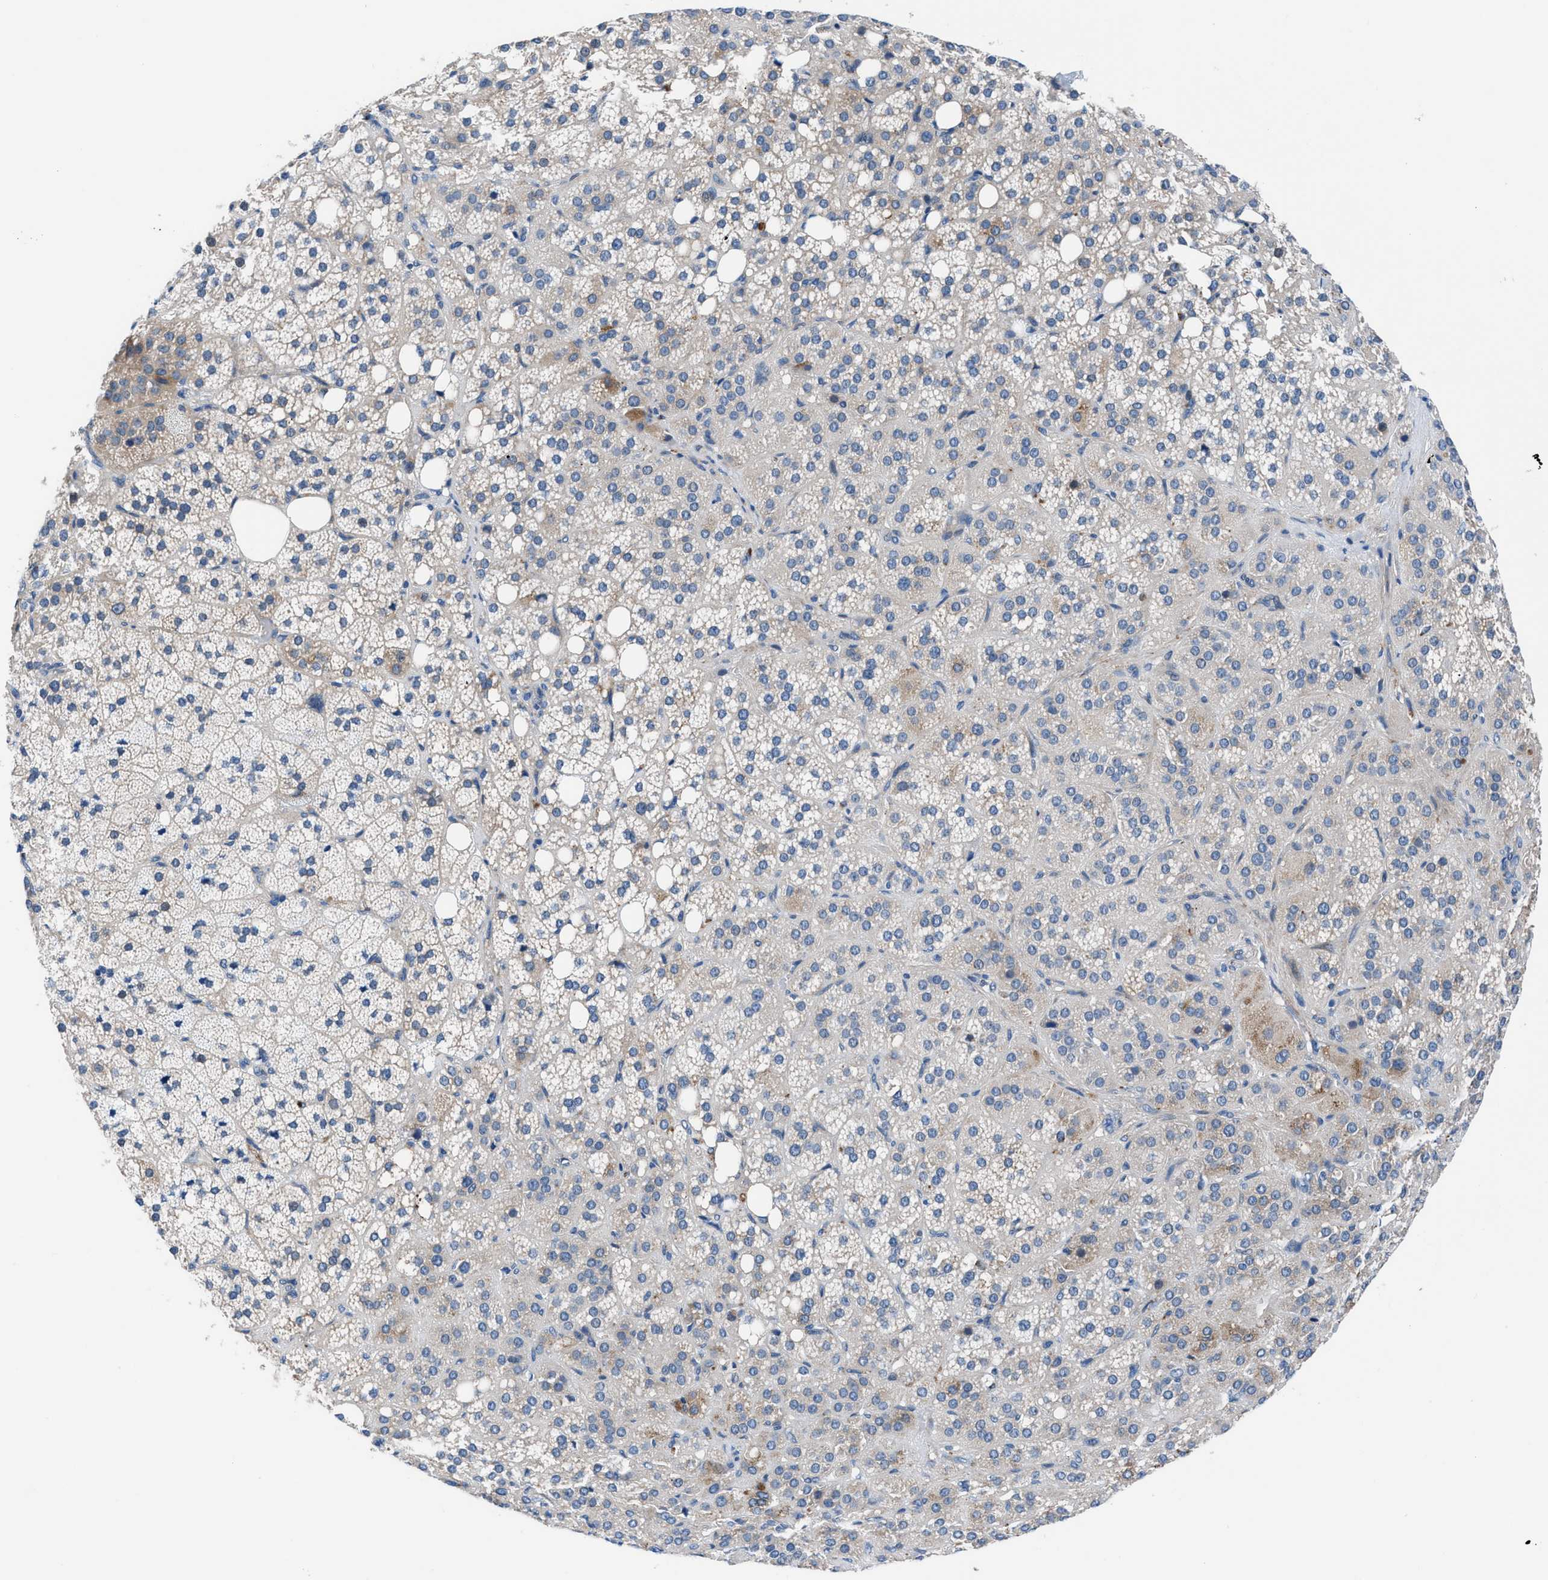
{"staining": {"intensity": "moderate", "quantity": "25%-75%", "location": "cytoplasmic/membranous"}, "tissue": "adrenal gland", "cell_type": "Glandular cells", "image_type": "normal", "snomed": [{"axis": "morphology", "description": "Normal tissue, NOS"}, {"axis": "topography", "description": "Adrenal gland"}], "caption": "Brown immunohistochemical staining in unremarkable adrenal gland shows moderate cytoplasmic/membranous positivity in approximately 25%-75% of glandular cells. (Stains: DAB in brown, nuclei in blue, Microscopy: brightfield microscopy at high magnification).", "gene": "UAP1", "patient": {"sex": "female", "age": 59}}